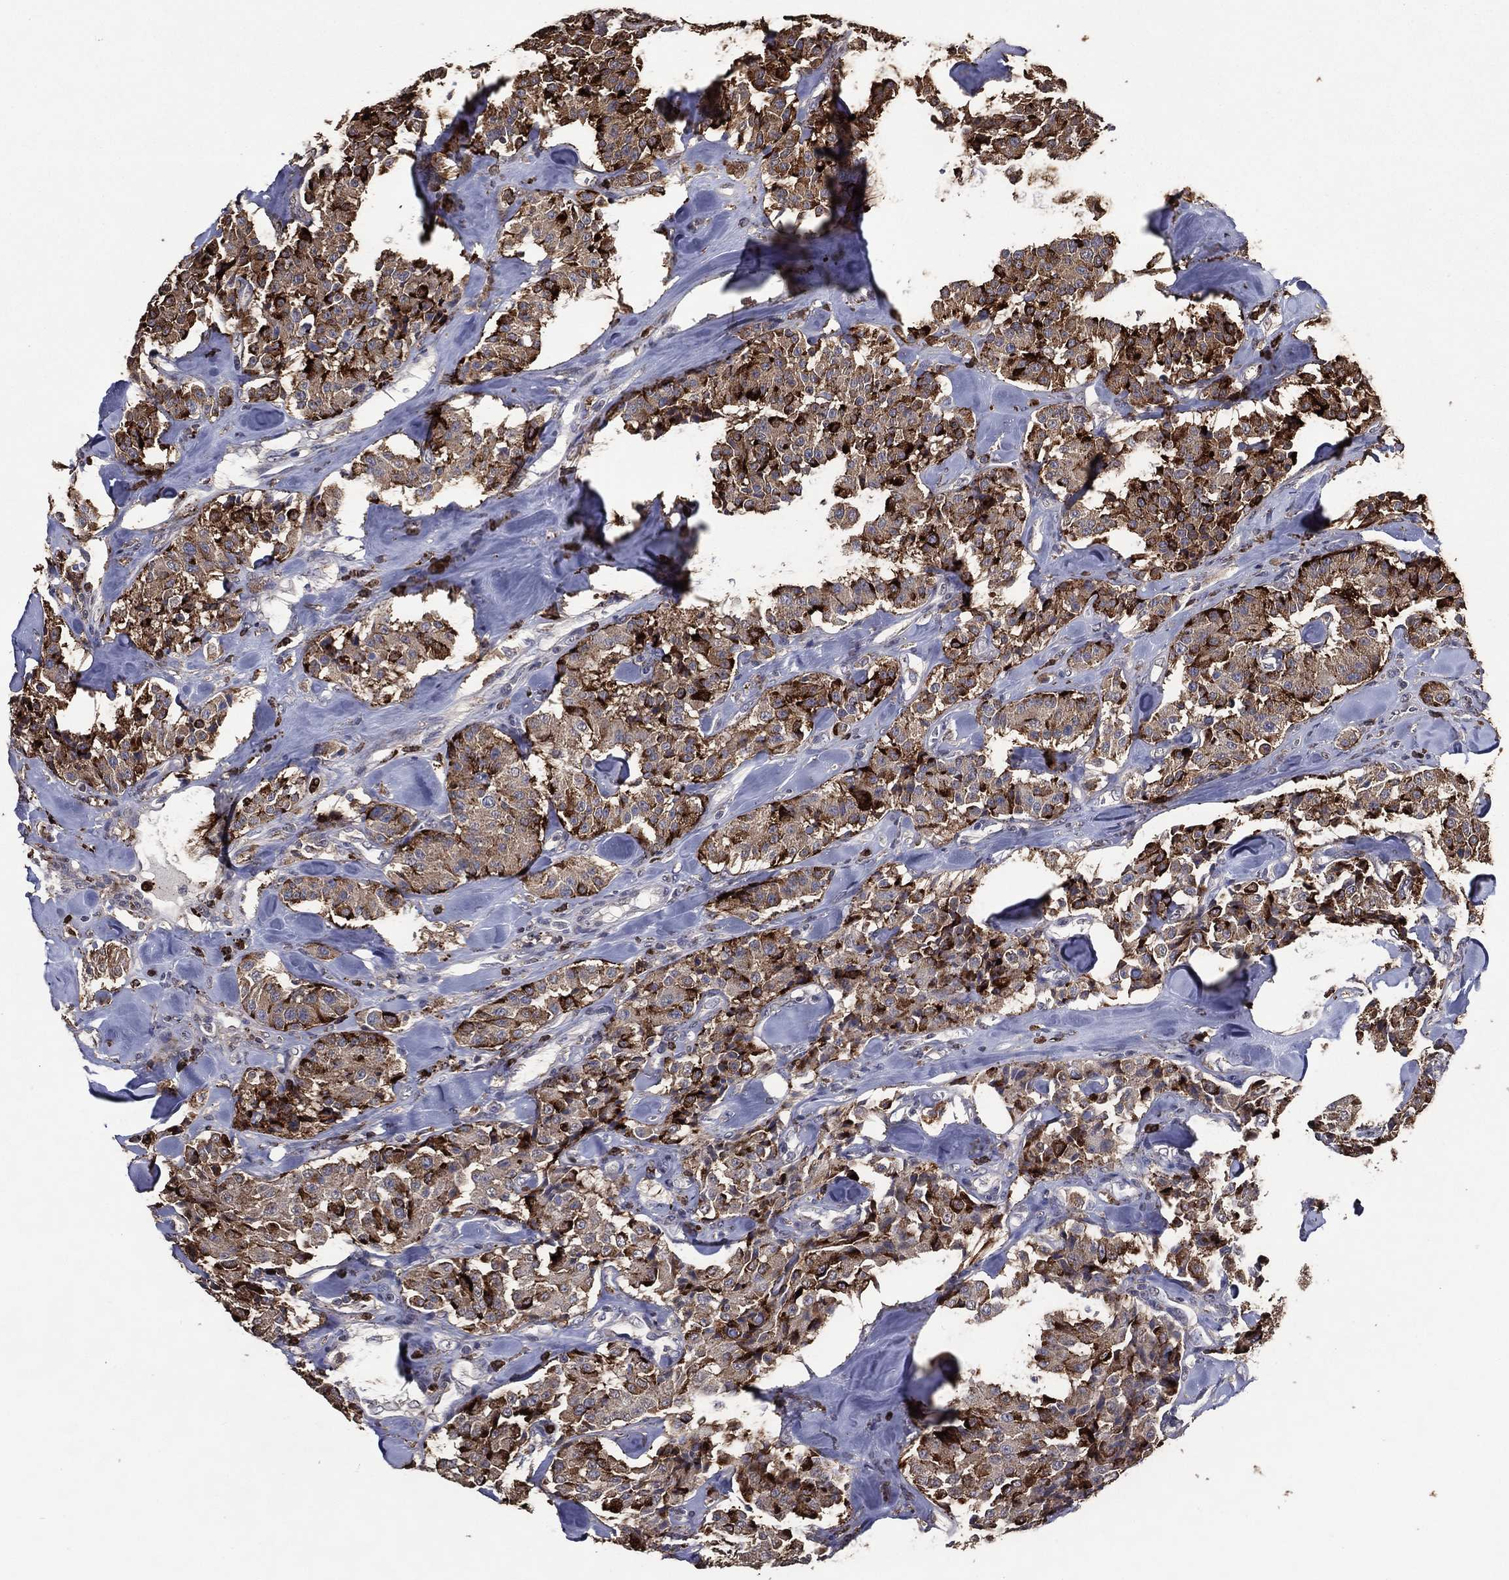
{"staining": {"intensity": "strong", "quantity": "<25%", "location": "cytoplasmic/membranous"}, "tissue": "carcinoid", "cell_type": "Tumor cells", "image_type": "cancer", "snomed": [{"axis": "morphology", "description": "Carcinoid, malignant, NOS"}, {"axis": "topography", "description": "Pancreas"}], "caption": "Immunohistochemical staining of human carcinoid reveals medium levels of strong cytoplasmic/membranous protein expression in about <25% of tumor cells.", "gene": "GPR183", "patient": {"sex": "male", "age": 41}}